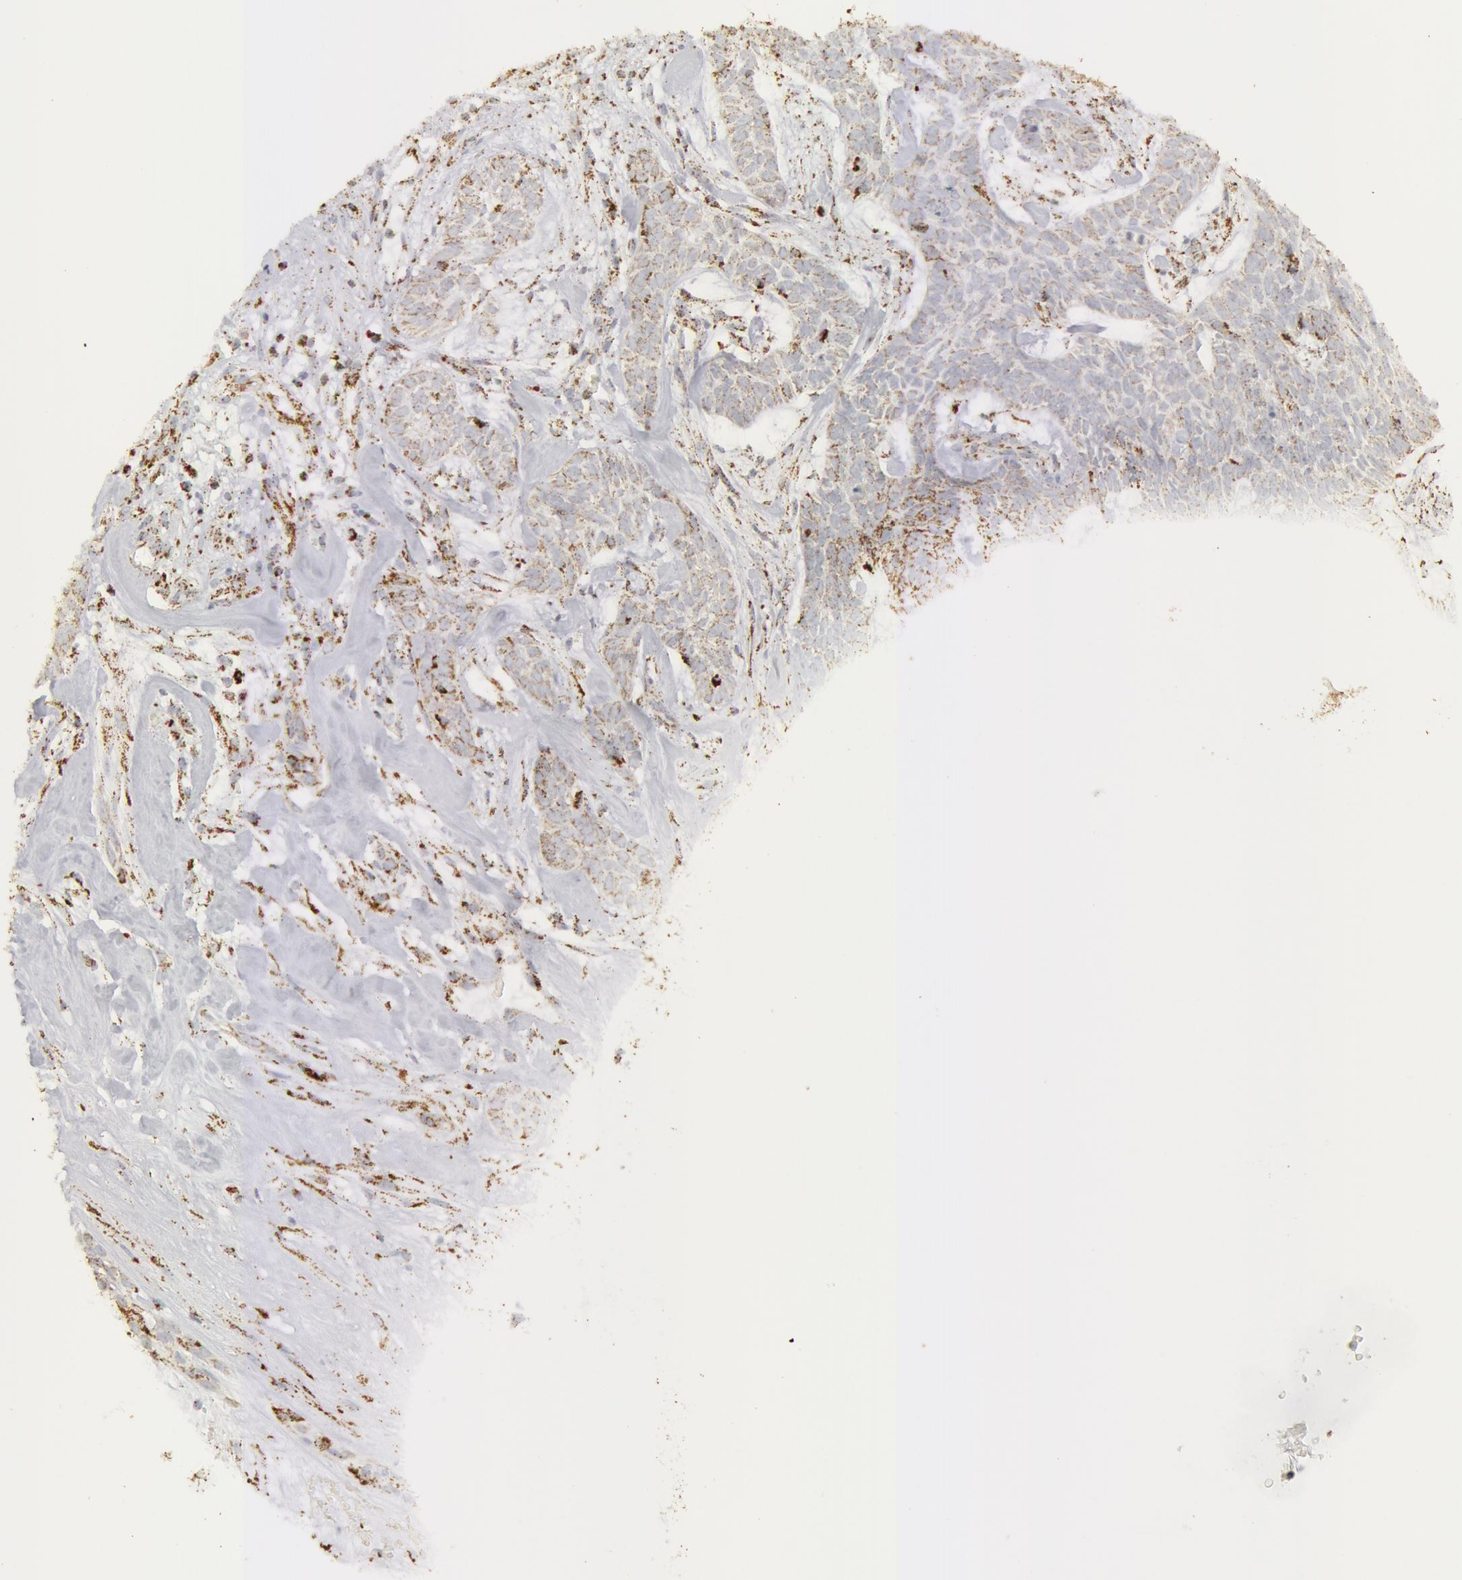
{"staining": {"intensity": "weak", "quantity": "25%-75%", "location": "cytoplasmic/membranous"}, "tissue": "skin cancer", "cell_type": "Tumor cells", "image_type": "cancer", "snomed": [{"axis": "morphology", "description": "Basal cell carcinoma"}, {"axis": "topography", "description": "Skin"}], "caption": "IHC of human basal cell carcinoma (skin) shows low levels of weak cytoplasmic/membranous staining in about 25%-75% of tumor cells.", "gene": "ATP5F1B", "patient": {"sex": "male", "age": 75}}